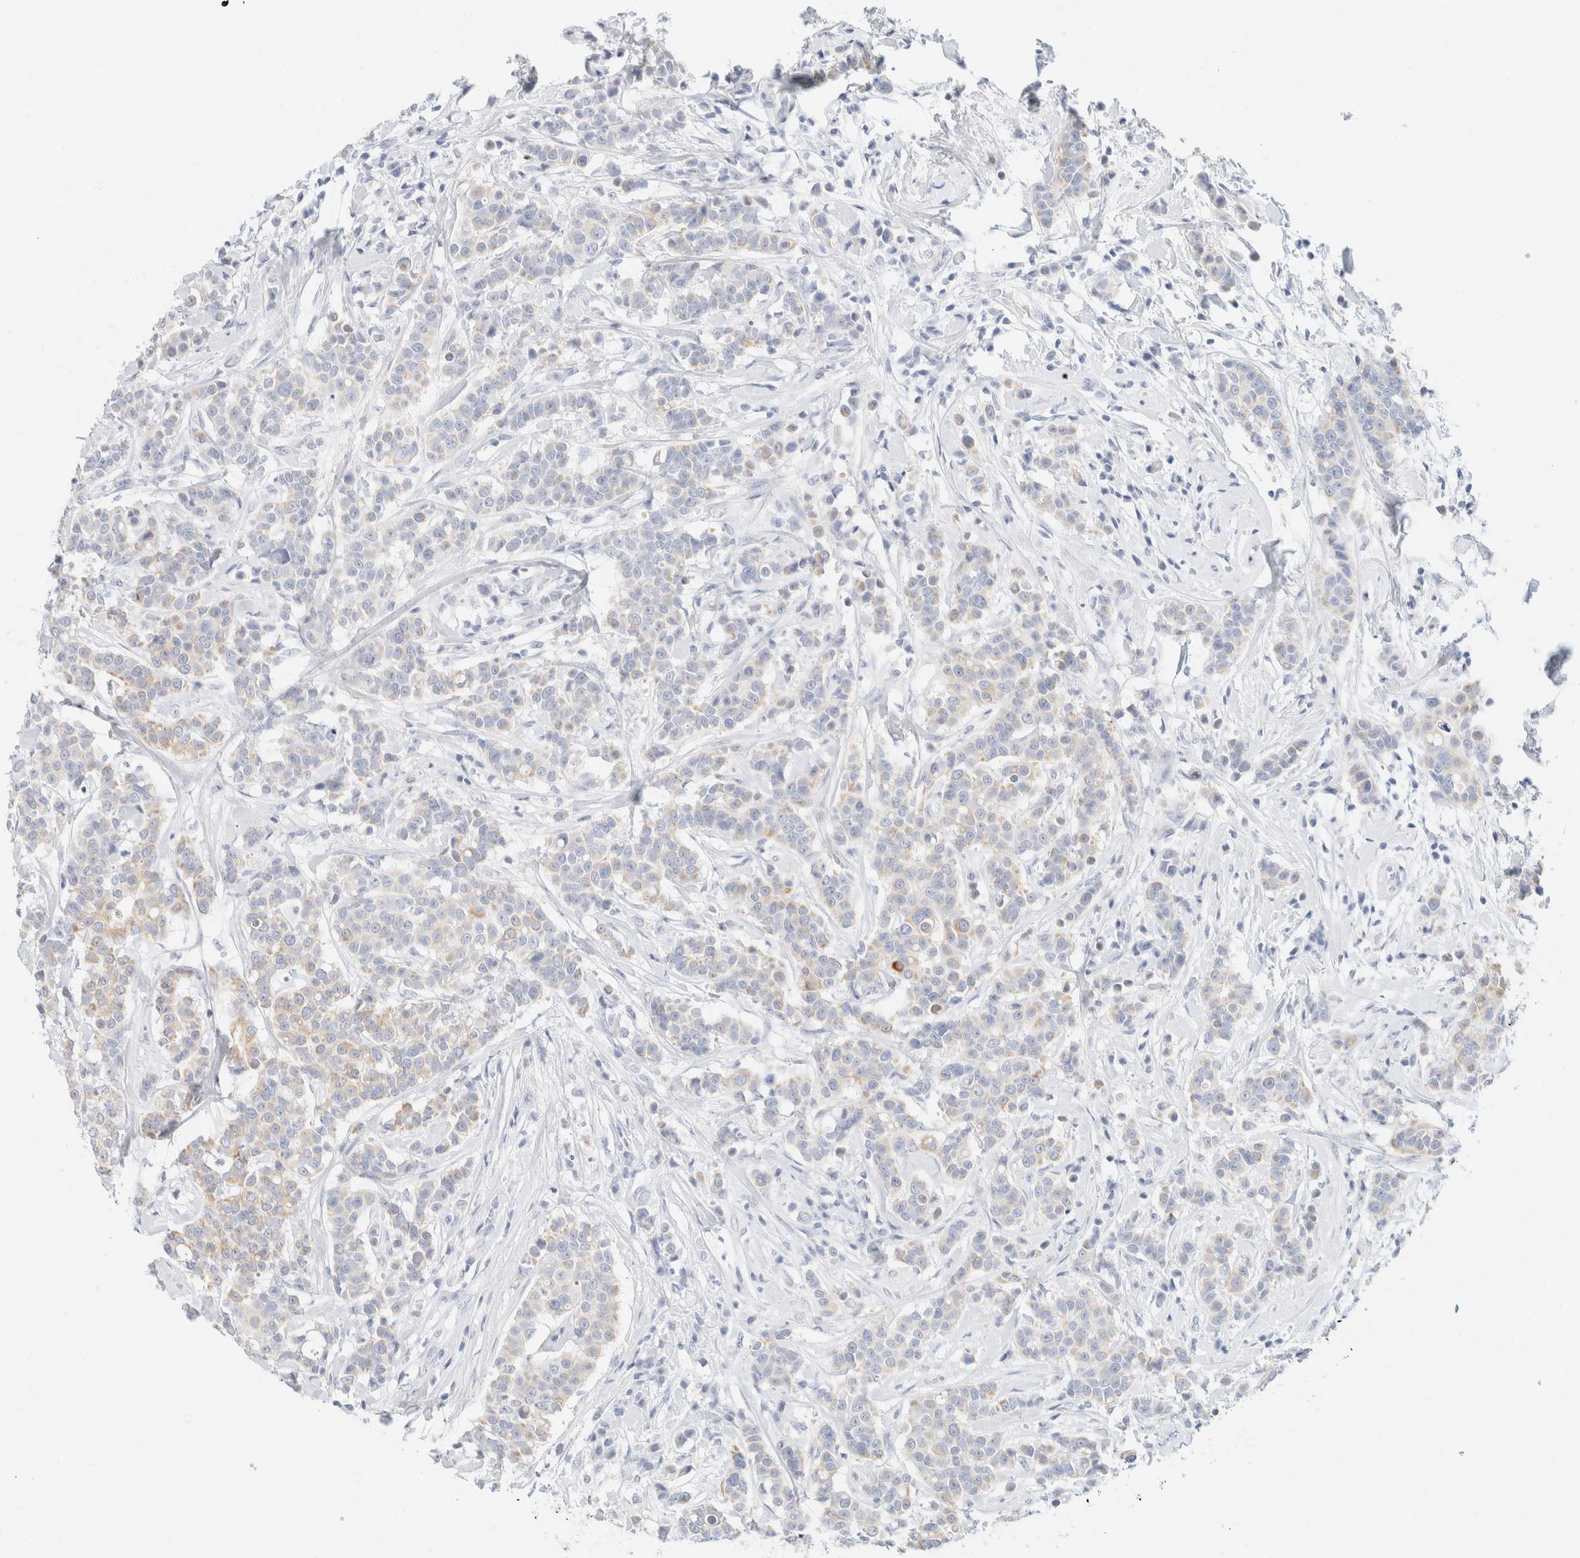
{"staining": {"intensity": "weak", "quantity": "25%-75%", "location": "cytoplasmic/membranous"}, "tissue": "breast cancer", "cell_type": "Tumor cells", "image_type": "cancer", "snomed": [{"axis": "morphology", "description": "Duct carcinoma"}, {"axis": "topography", "description": "Breast"}], "caption": "This photomicrograph displays breast intraductal carcinoma stained with immunohistochemistry (IHC) to label a protein in brown. The cytoplasmic/membranous of tumor cells show weak positivity for the protein. Nuclei are counter-stained blue.", "gene": "KRT20", "patient": {"sex": "female", "age": 27}}